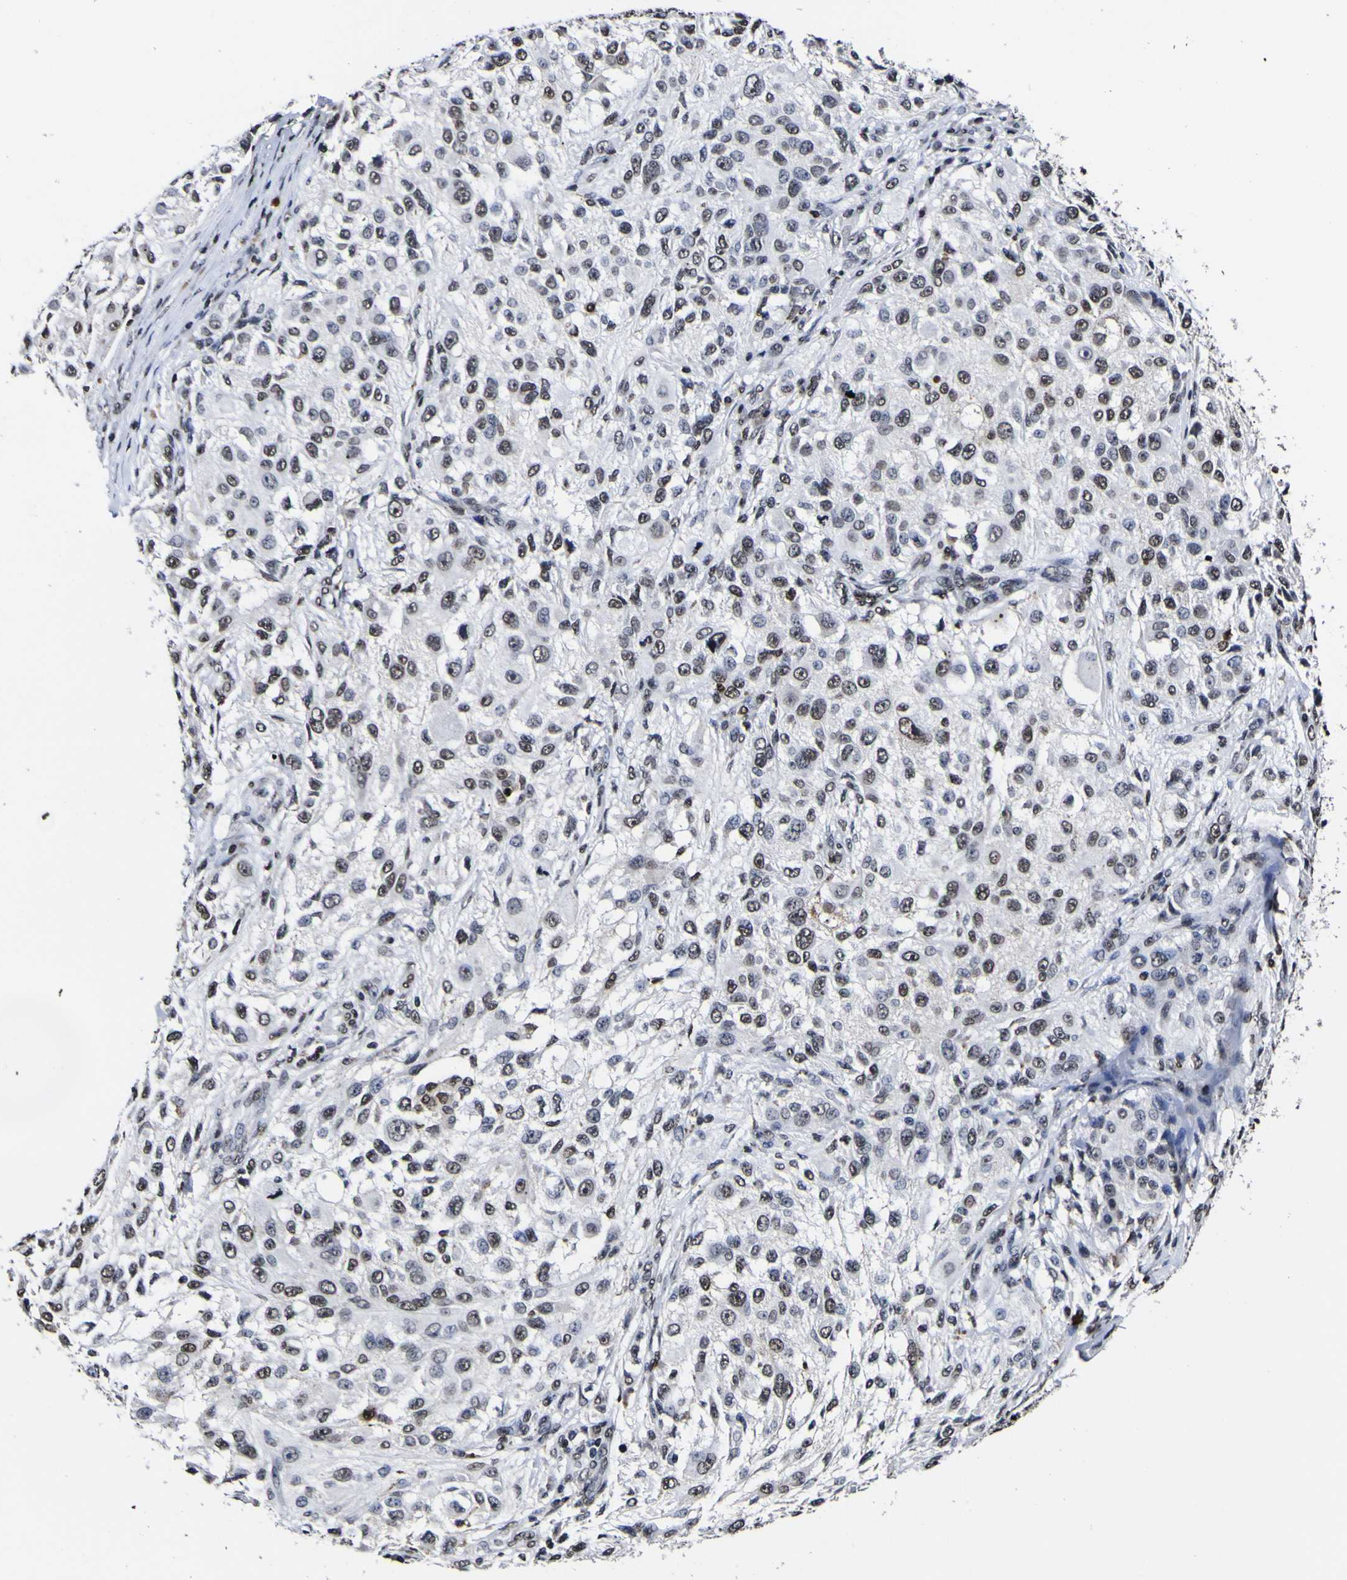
{"staining": {"intensity": "strong", "quantity": "<25%", "location": "nuclear"}, "tissue": "melanoma", "cell_type": "Tumor cells", "image_type": "cancer", "snomed": [{"axis": "morphology", "description": "Necrosis, NOS"}, {"axis": "morphology", "description": "Malignant melanoma, NOS"}, {"axis": "topography", "description": "Skin"}], "caption": "Immunohistochemical staining of human melanoma reveals medium levels of strong nuclear protein expression in about <25% of tumor cells.", "gene": "PIAS1", "patient": {"sex": "female", "age": 87}}